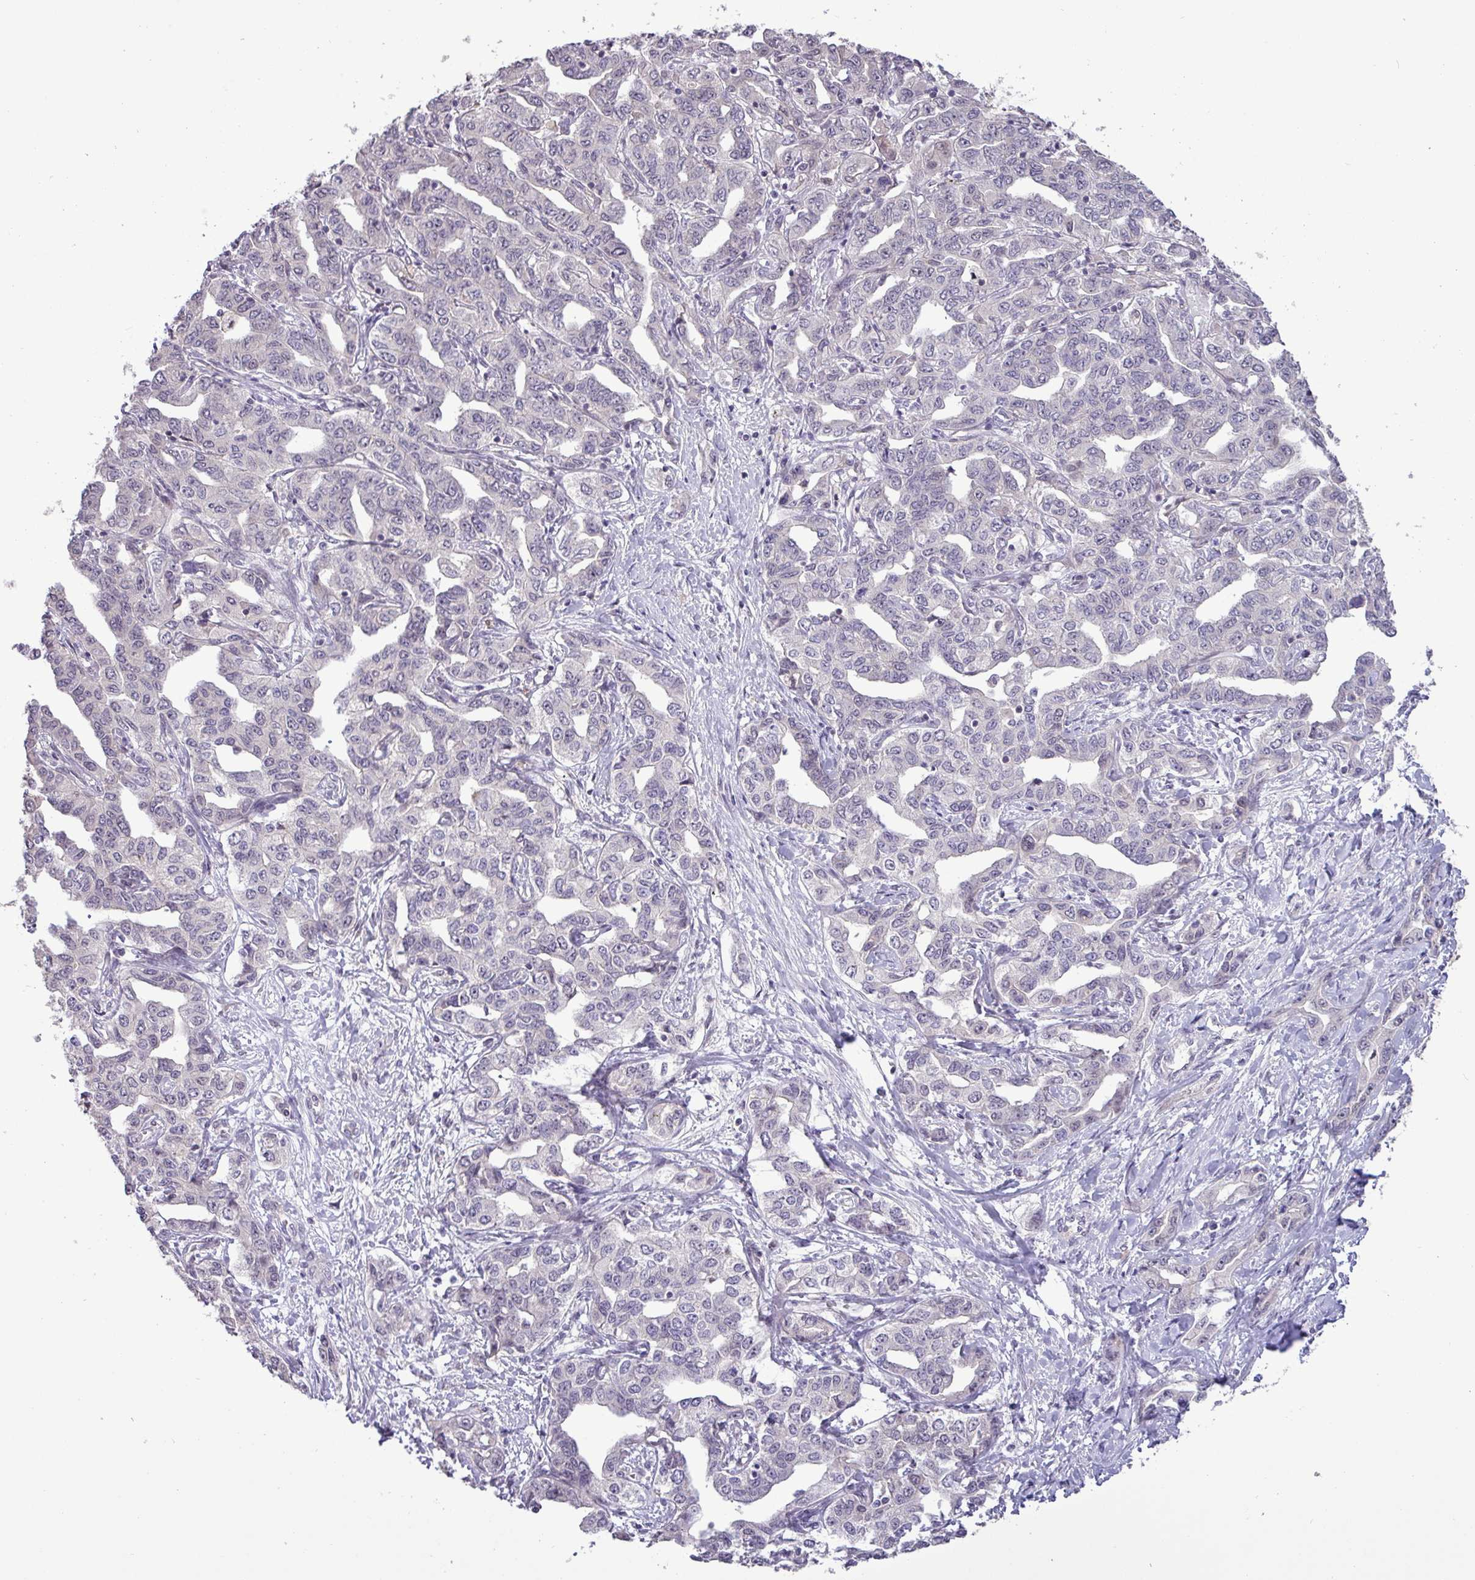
{"staining": {"intensity": "negative", "quantity": "none", "location": "none"}, "tissue": "liver cancer", "cell_type": "Tumor cells", "image_type": "cancer", "snomed": [{"axis": "morphology", "description": "Cholangiocarcinoma"}, {"axis": "topography", "description": "Liver"}], "caption": "Immunohistochemical staining of human liver cholangiocarcinoma demonstrates no significant expression in tumor cells.", "gene": "RIPPLY1", "patient": {"sex": "male", "age": 59}}